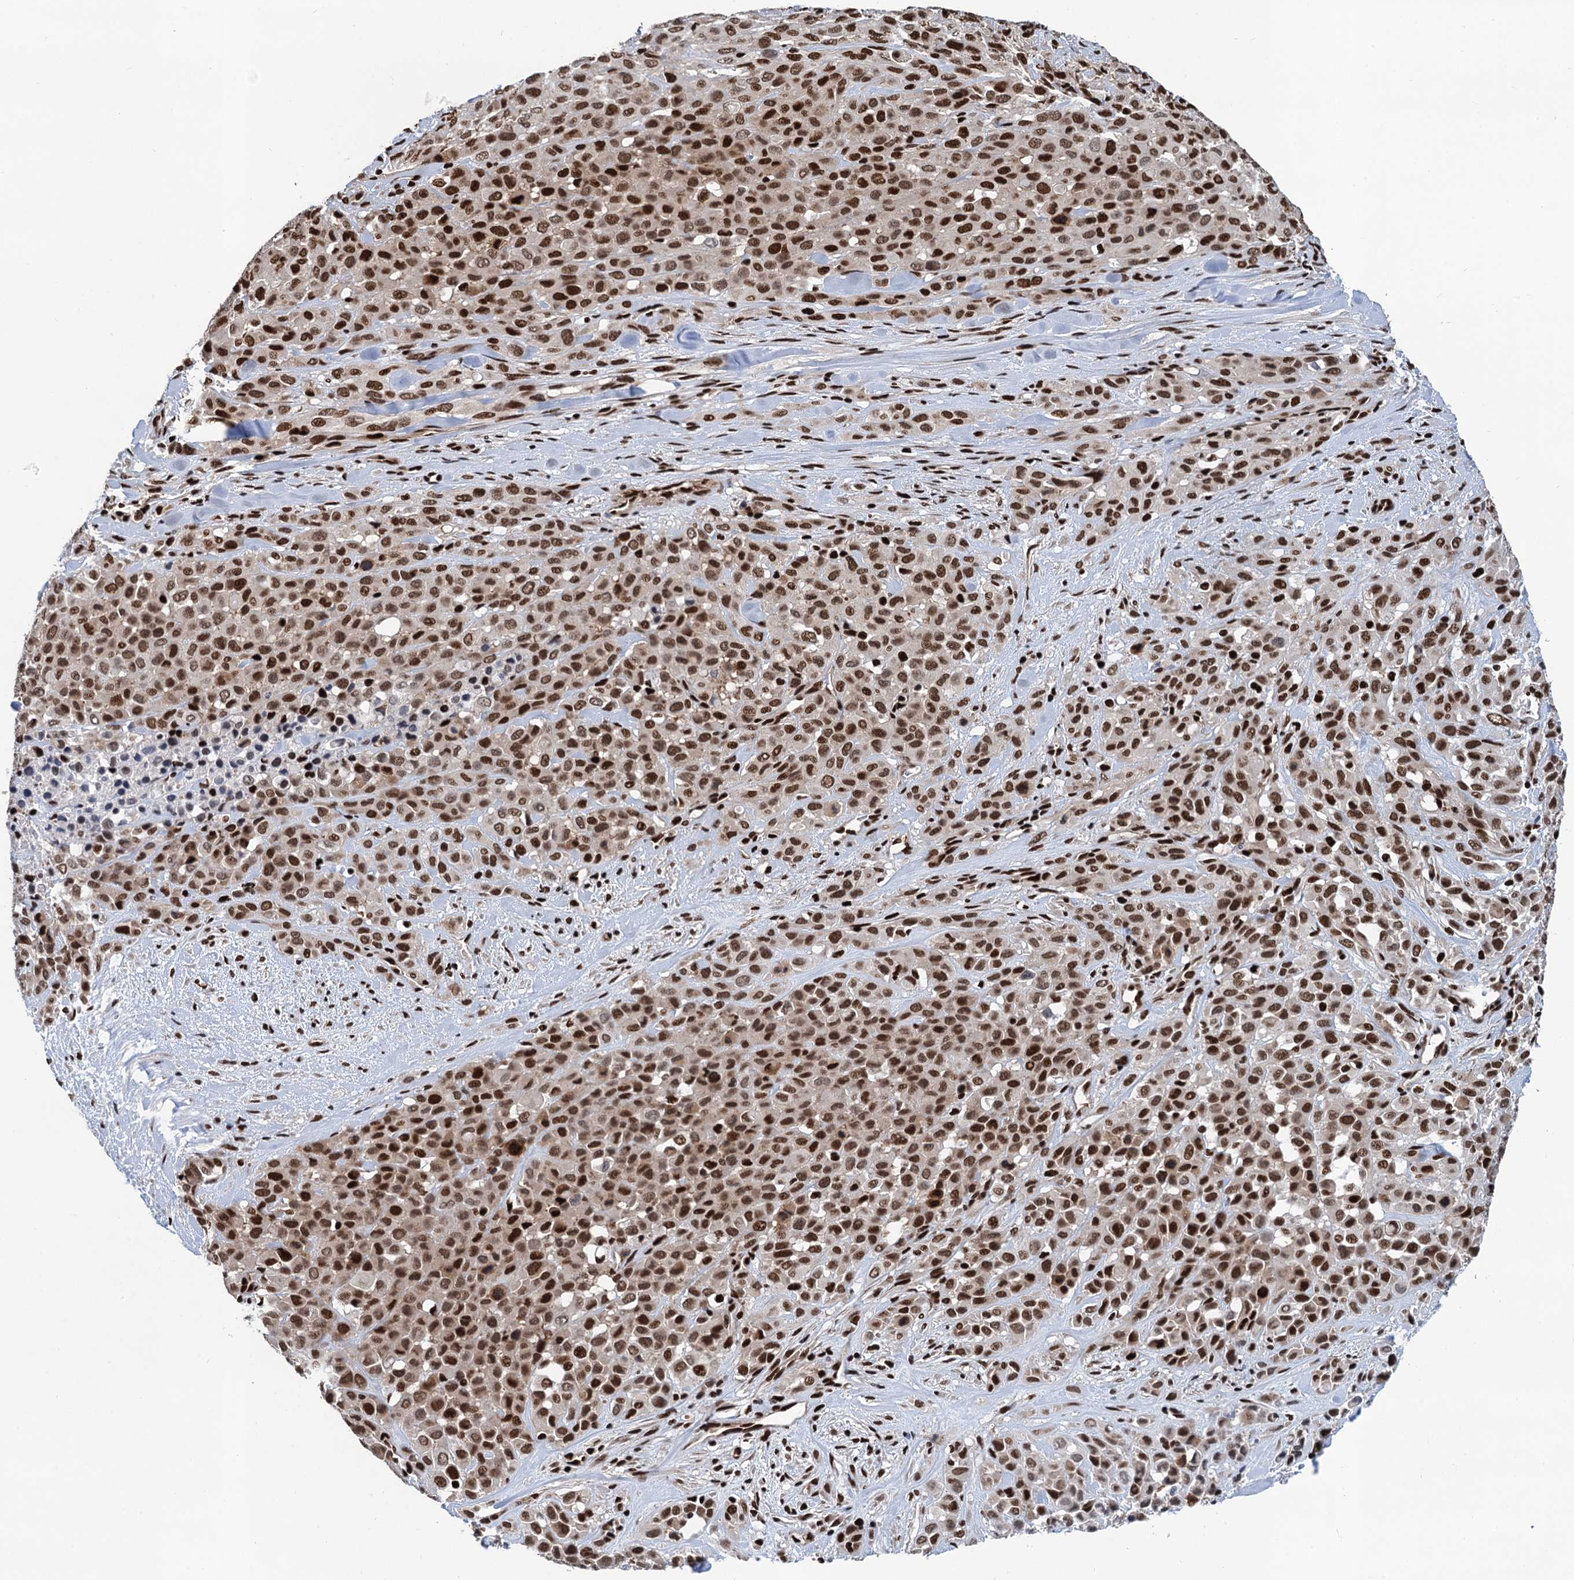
{"staining": {"intensity": "moderate", "quantity": ">75%", "location": "nuclear"}, "tissue": "melanoma", "cell_type": "Tumor cells", "image_type": "cancer", "snomed": [{"axis": "morphology", "description": "Malignant melanoma, Metastatic site"}, {"axis": "topography", "description": "Skin"}], "caption": "A brown stain highlights moderate nuclear expression of a protein in malignant melanoma (metastatic site) tumor cells.", "gene": "PPP4R1", "patient": {"sex": "female", "age": 81}}